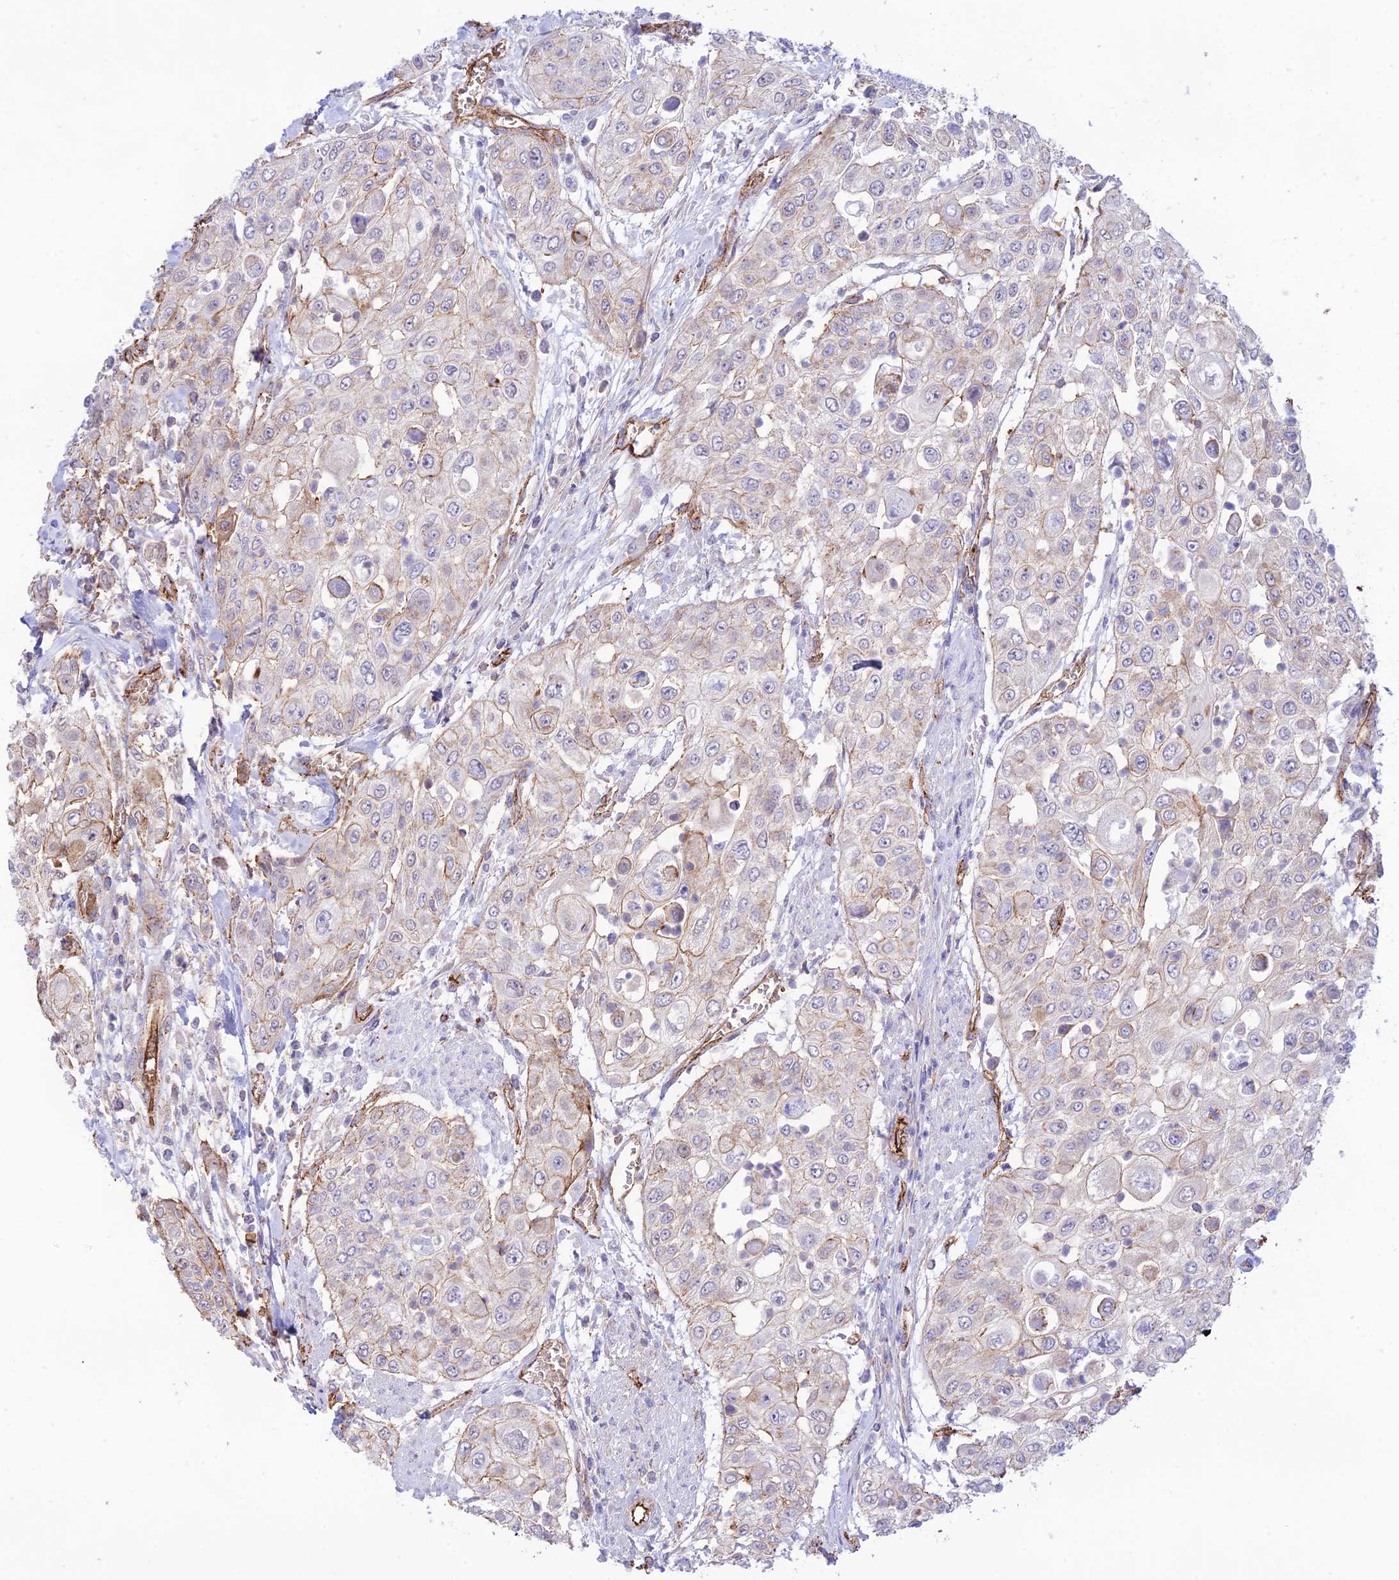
{"staining": {"intensity": "weak", "quantity": "<25%", "location": "cytoplasmic/membranous"}, "tissue": "urothelial cancer", "cell_type": "Tumor cells", "image_type": "cancer", "snomed": [{"axis": "morphology", "description": "Urothelial carcinoma, High grade"}, {"axis": "topography", "description": "Urinary bladder"}], "caption": "Immunohistochemistry (IHC) of high-grade urothelial carcinoma exhibits no positivity in tumor cells.", "gene": "YPEL5", "patient": {"sex": "female", "age": 79}}